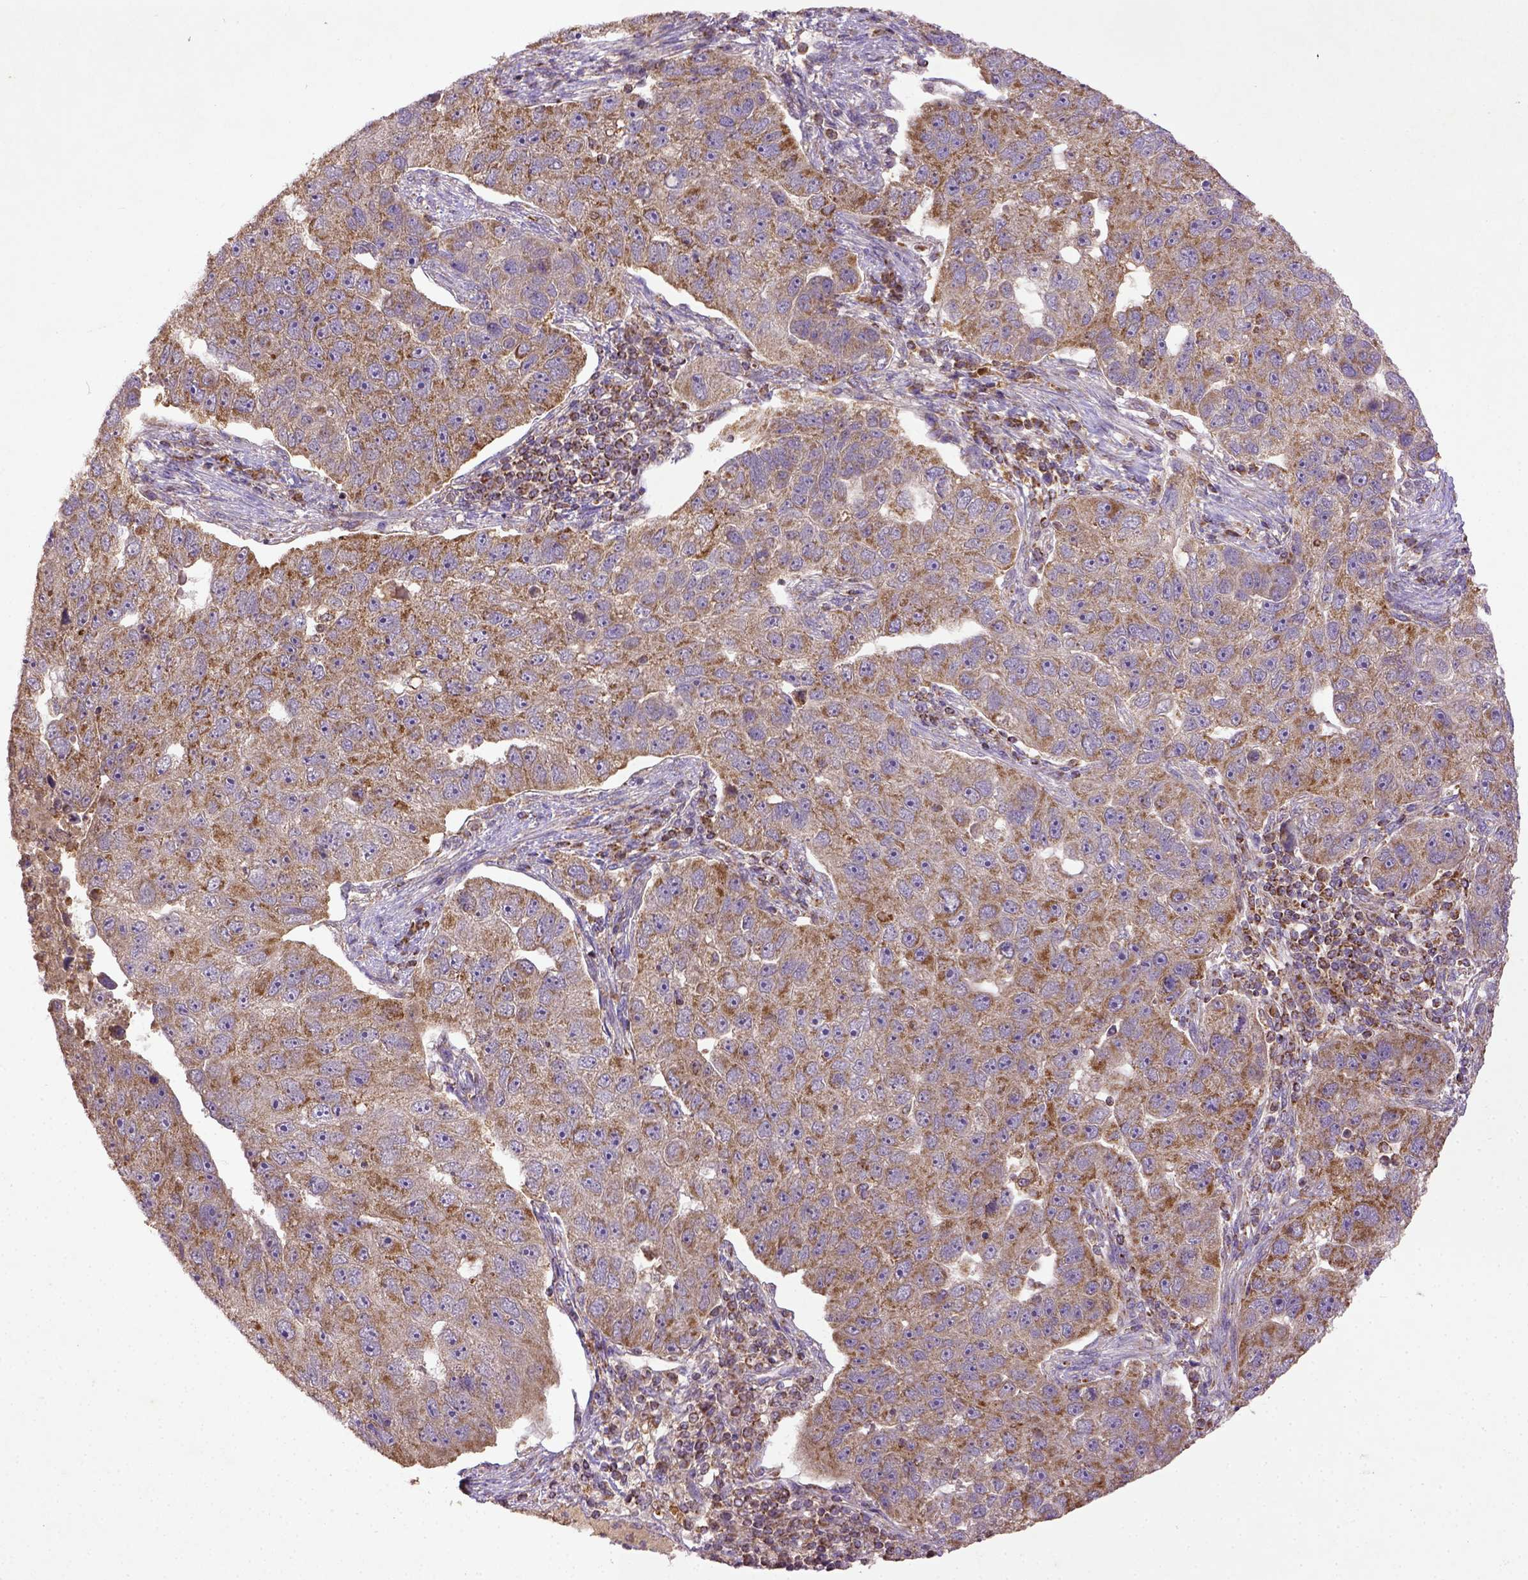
{"staining": {"intensity": "moderate", "quantity": ">75%", "location": "cytoplasmic/membranous"}, "tissue": "pancreatic cancer", "cell_type": "Tumor cells", "image_type": "cancer", "snomed": [{"axis": "morphology", "description": "Adenocarcinoma, NOS"}, {"axis": "topography", "description": "Pancreas"}], "caption": "DAB (3,3'-diaminobenzidine) immunohistochemical staining of human pancreatic cancer exhibits moderate cytoplasmic/membranous protein staining in about >75% of tumor cells. The protein of interest is shown in brown color, while the nuclei are stained blue.", "gene": "MT-CO1", "patient": {"sex": "female", "age": 61}}